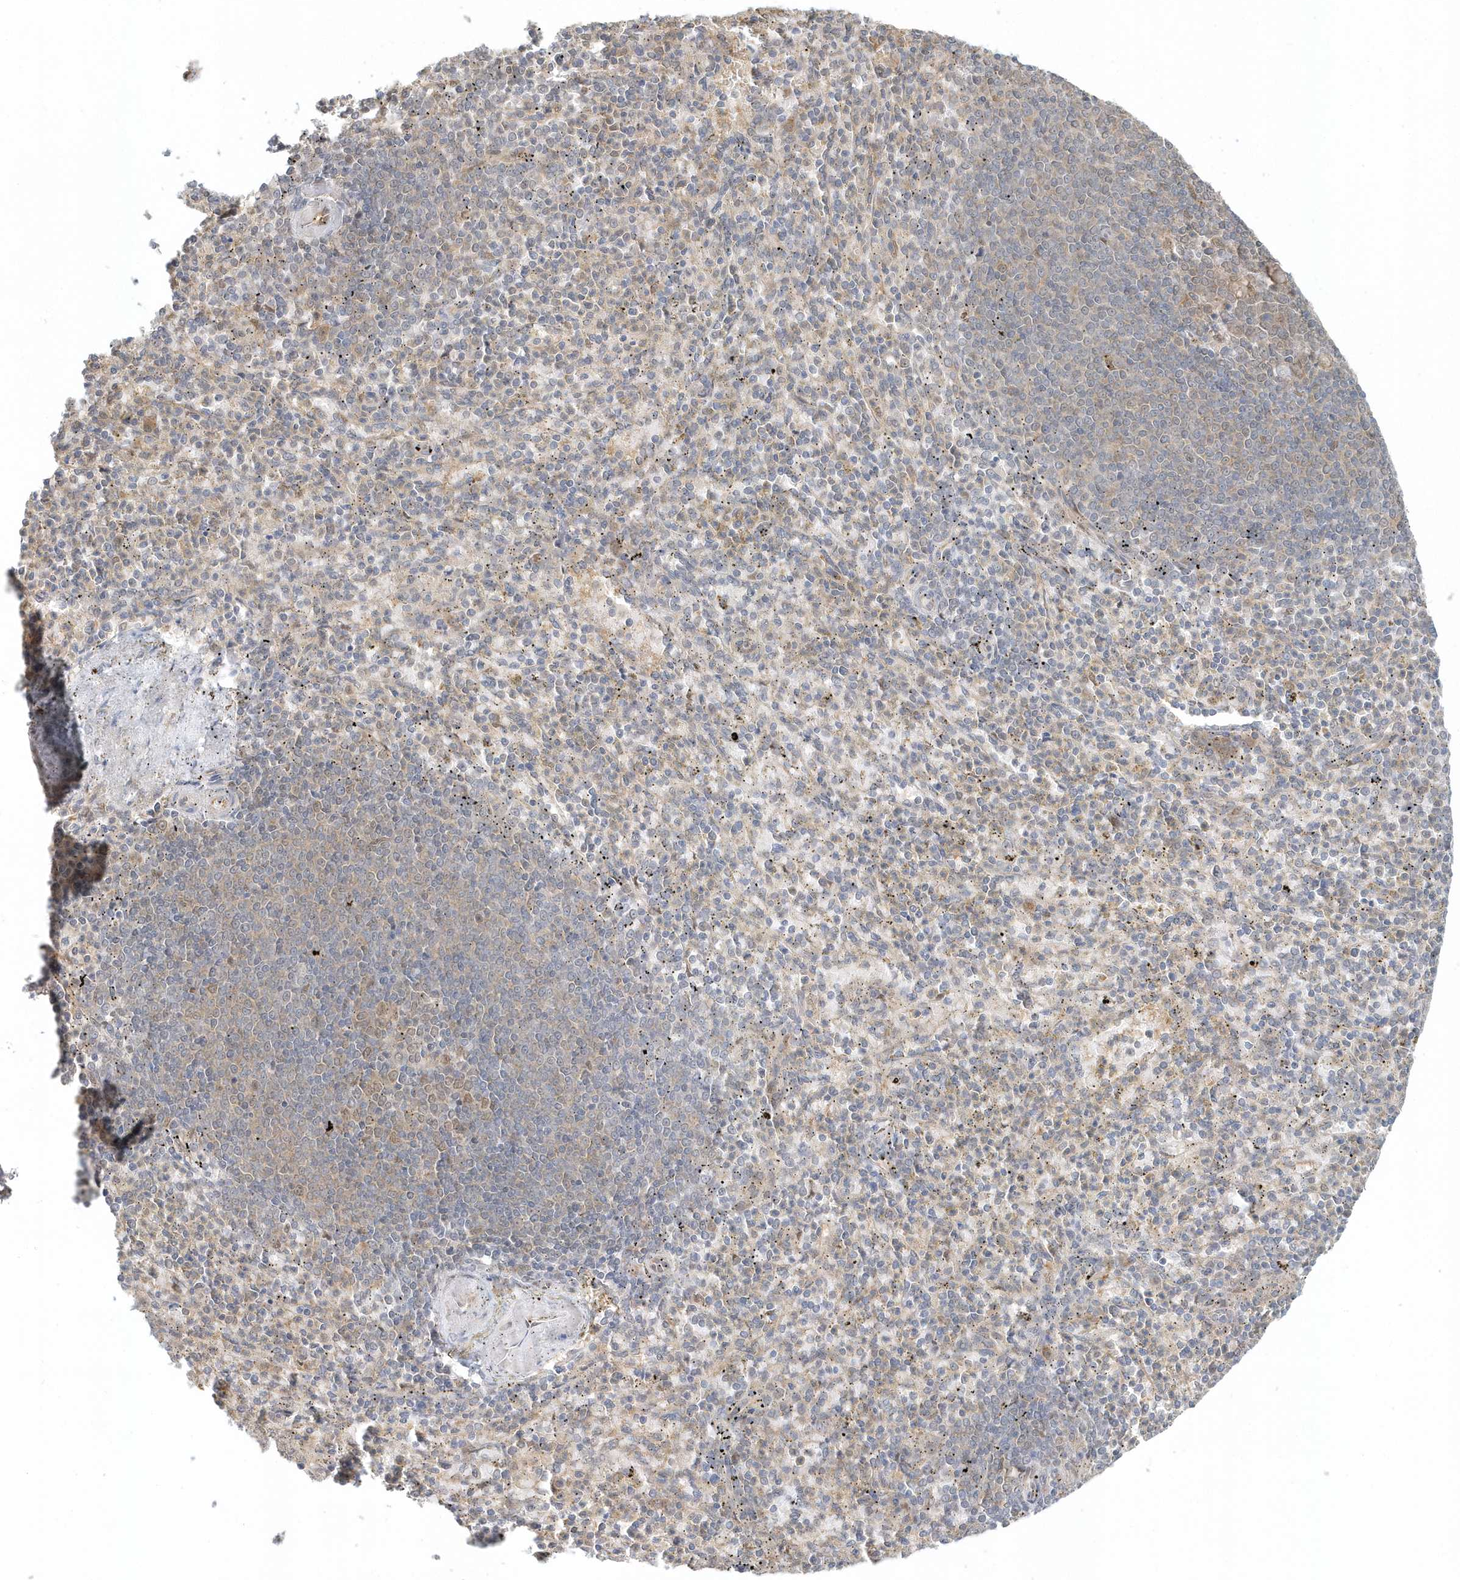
{"staining": {"intensity": "negative", "quantity": "none", "location": "none"}, "tissue": "spleen", "cell_type": "Cells in red pulp", "image_type": "normal", "snomed": [{"axis": "morphology", "description": "Normal tissue, NOS"}, {"axis": "topography", "description": "Spleen"}], "caption": "DAB (3,3'-diaminobenzidine) immunohistochemical staining of unremarkable spleen reveals no significant expression in cells in red pulp.", "gene": "PSMD6", "patient": {"sex": "female", "age": 74}}